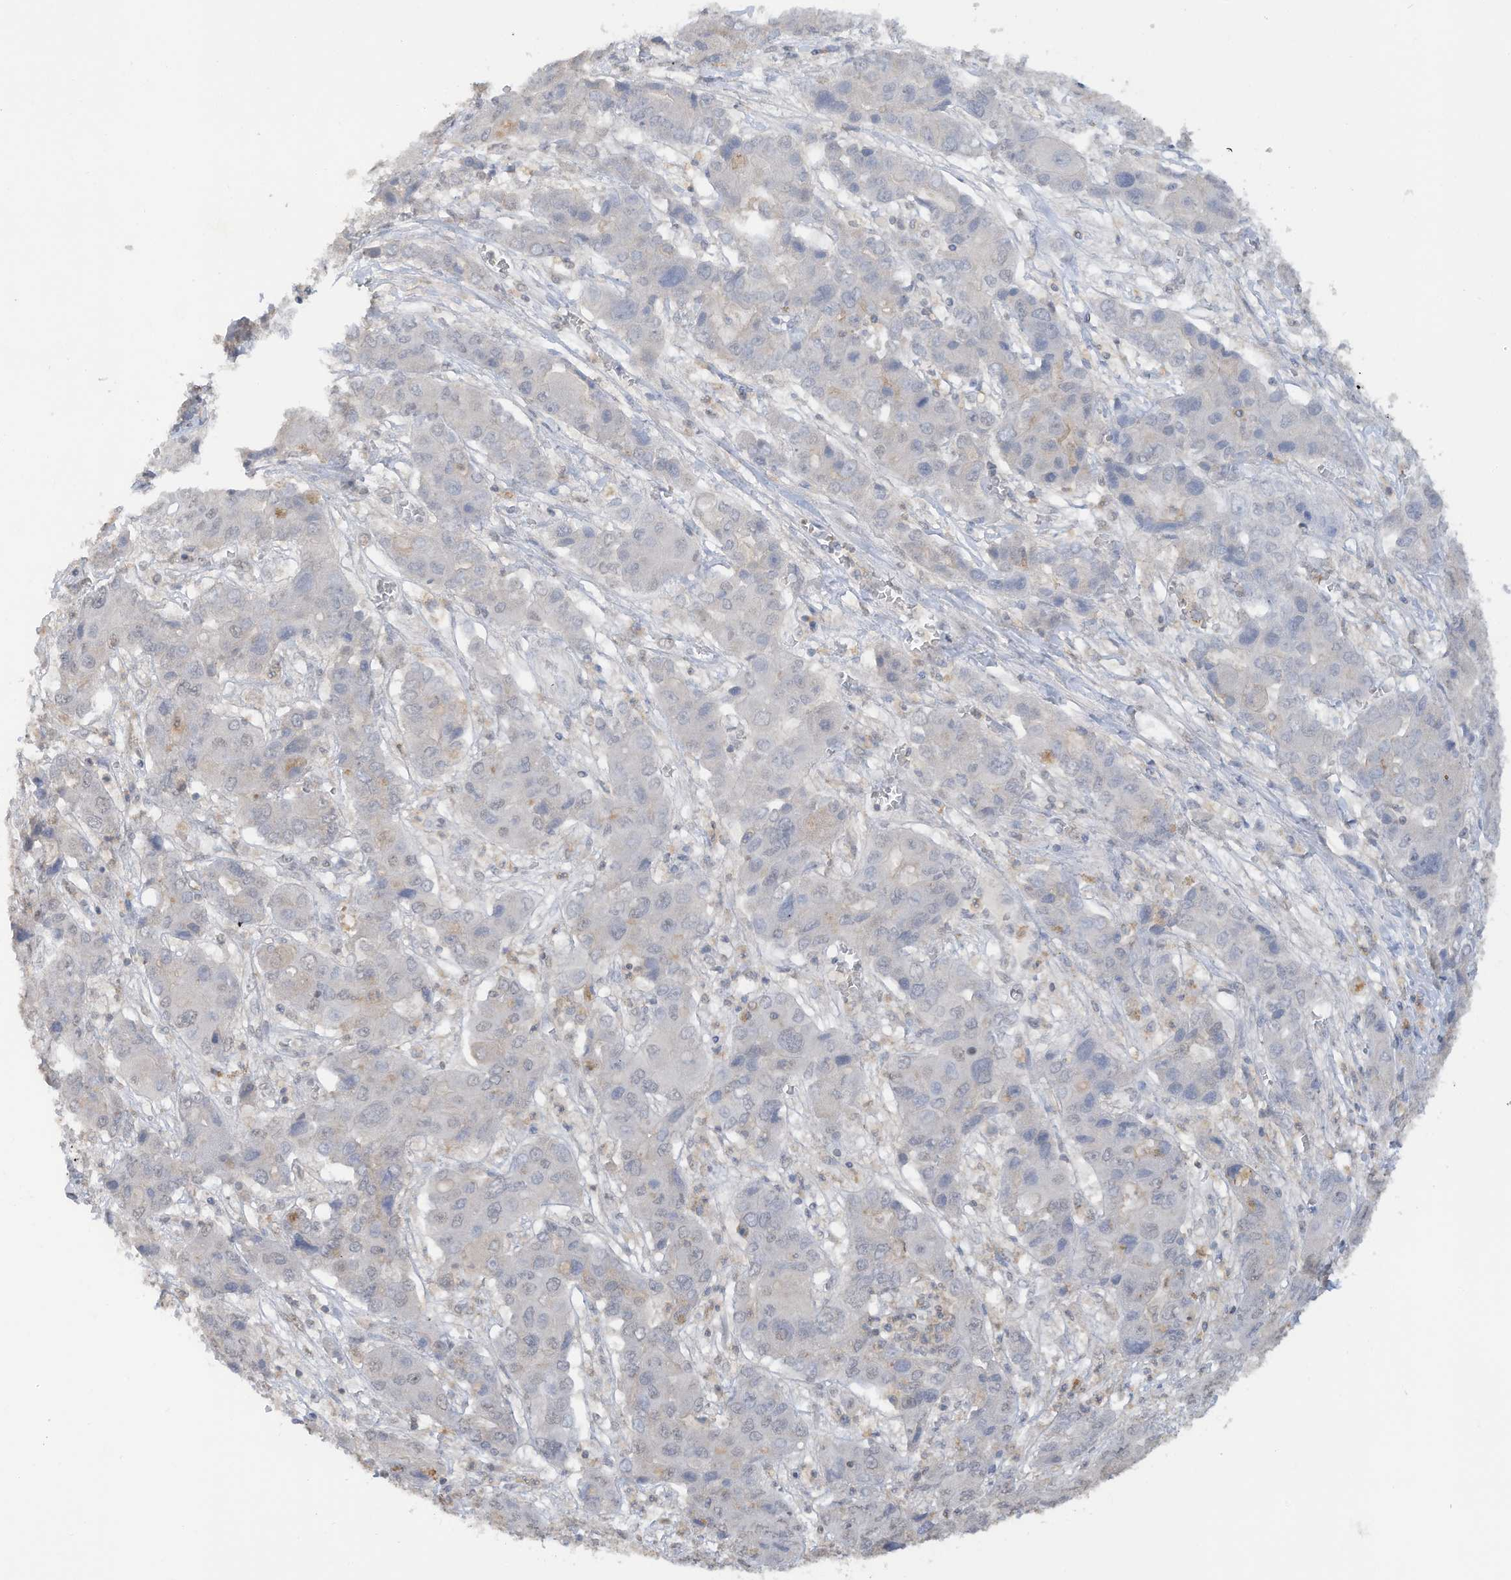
{"staining": {"intensity": "negative", "quantity": "none", "location": "none"}, "tissue": "liver cancer", "cell_type": "Tumor cells", "image_type": "cancer", "snomed": [{"axis": "morphology", "description": "Cholangiocarcinoma"}, {"axis": "topography", "description": "Liver"}], "caption": "Liver cancer (cholangiocarcinoma) stained for a protein using immunohistochemistry reveals no expression tumor cells.", "gene": "HAS3", "patient": {"sex": "male", "age": 67}}